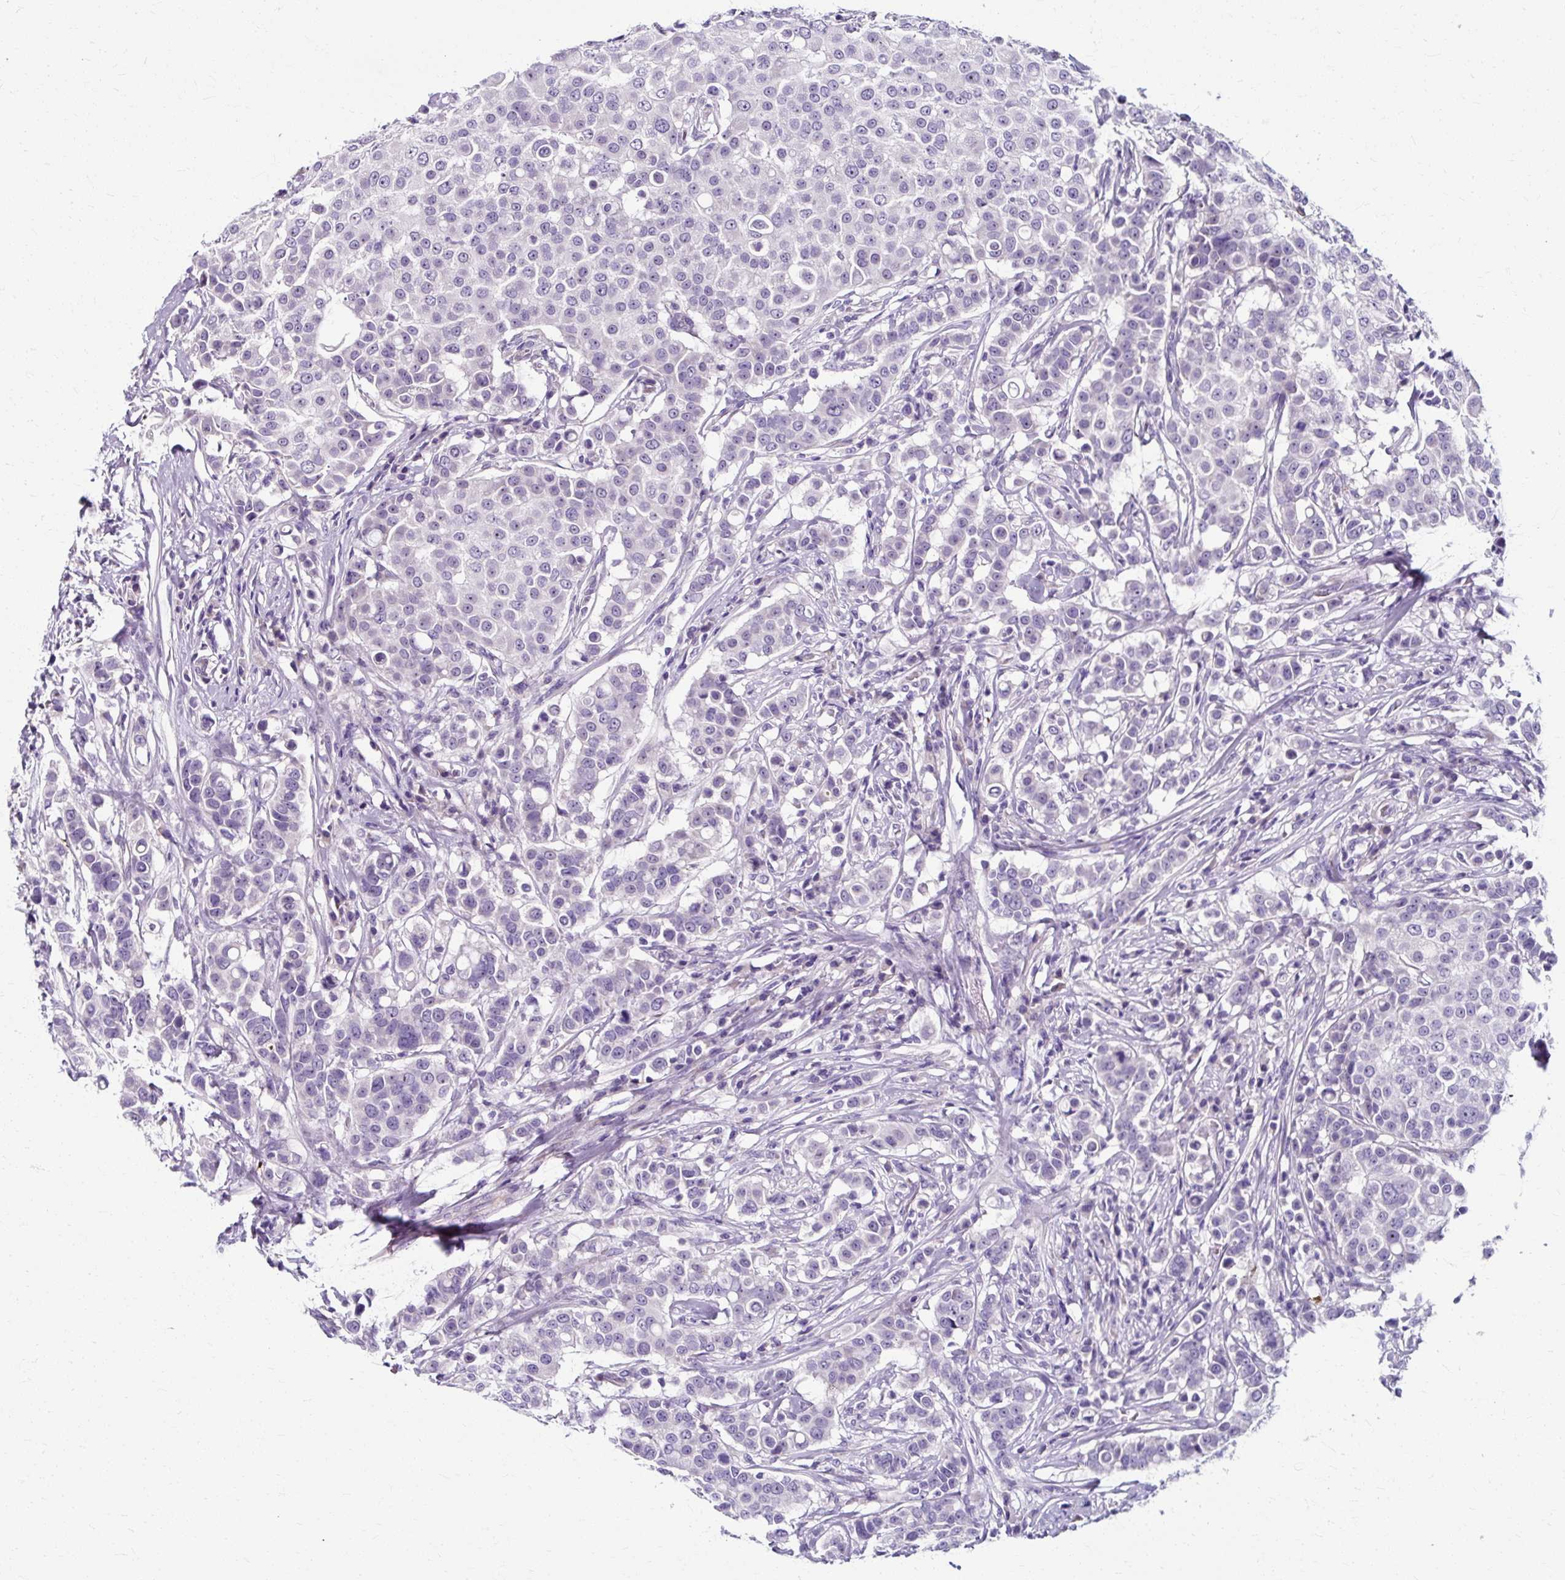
{"staining": {"intensity": "negative", "quantity": "none", "location": "none"}, "tissue": "breast cancer", "cell_type": "Tumor cells", "image_type": "cancer", "snomed": [{"axis": "morphology", "description": "Duct carcinoma"}, {"axis": "topography", "description": "Breast"}], "caption": "Immunohistochemistry of breast cancer reveals no staining in tumor cells. (DAB immunohistochemistry (IHC) with hematoxylin counter stain).", "gene": "ZNF555", "patient": {"sex": "female", "age": 27}}